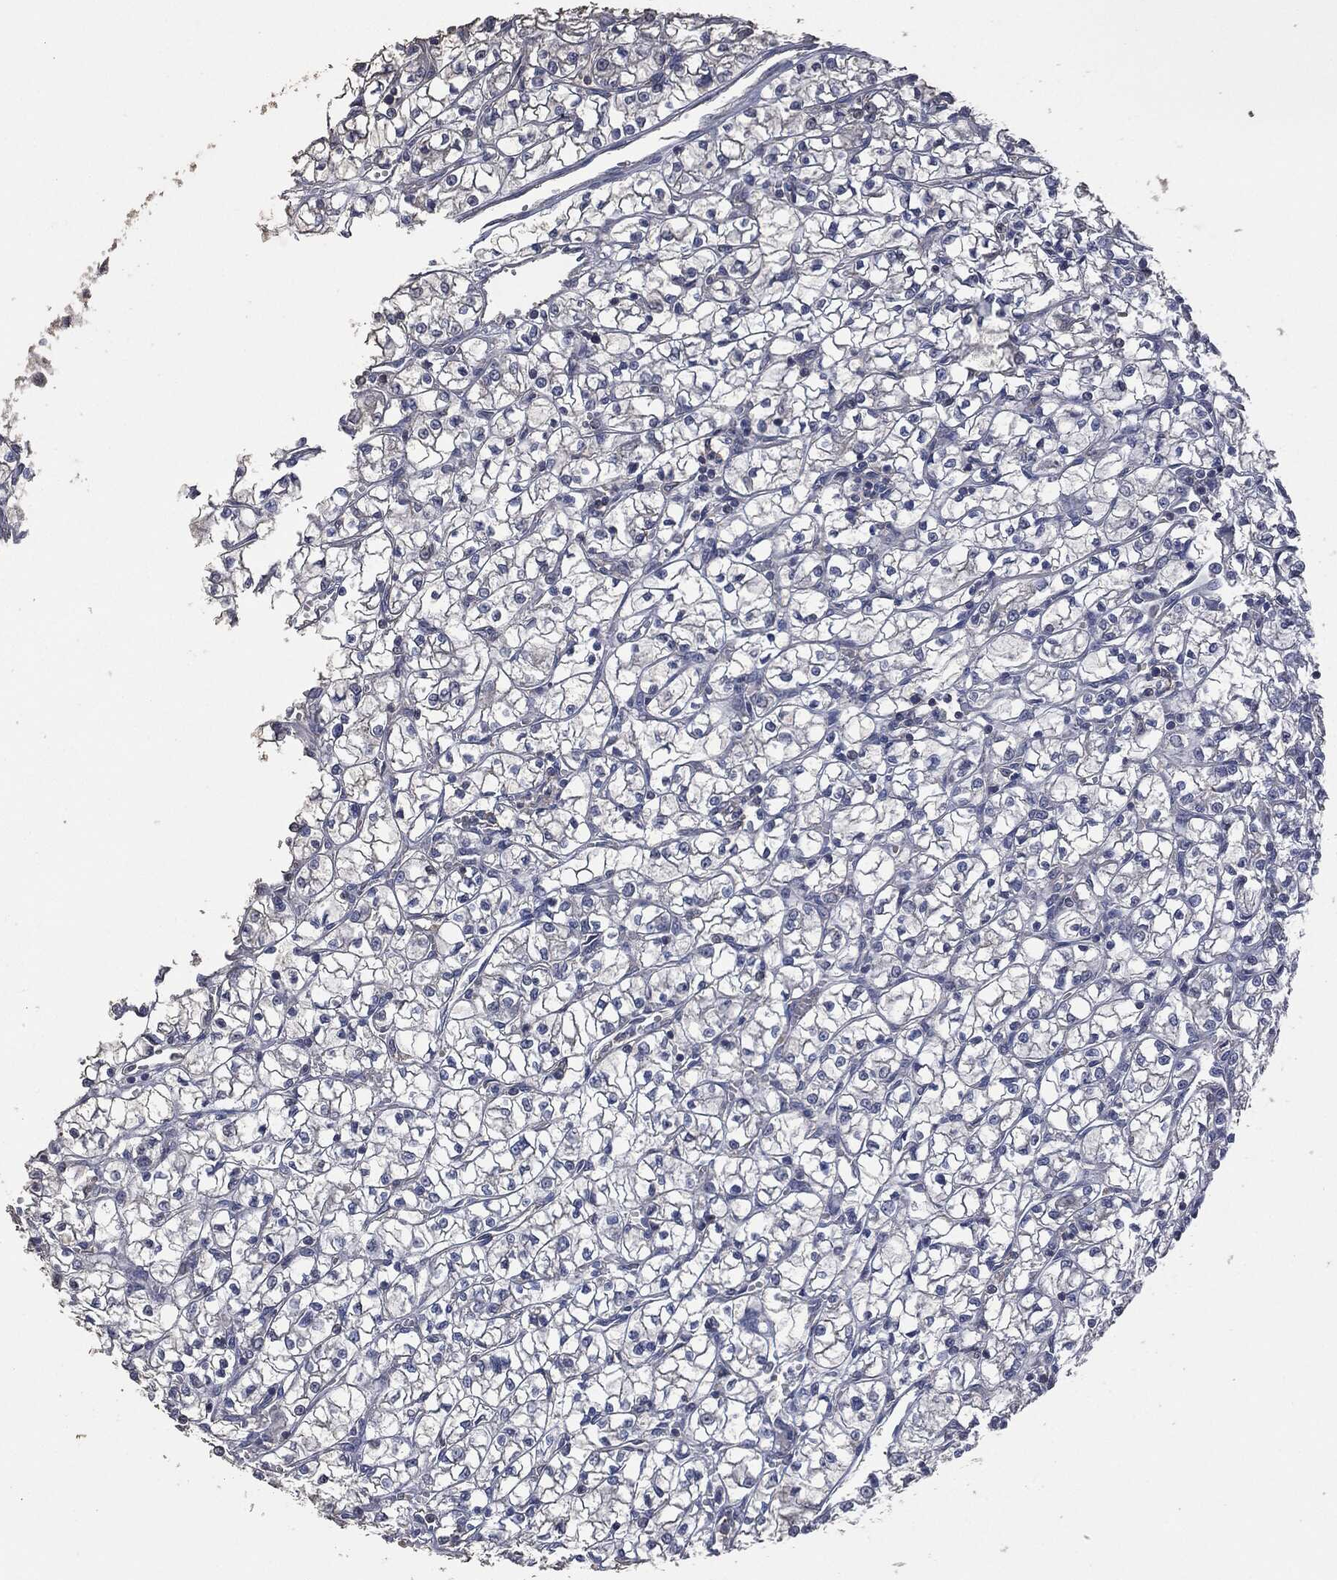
{"staining": {"intensity": "negative", "quantity": "none", "location": "none"}, "tissue": "renal cancer", "cell_type": "Tumor cells", "image_type": "cancer", "snomed": [{"axis": "morphology", "description": "Adenocarcinoma, NOS"}, {"axis": "topography", "description": "Kidney"}], "caption": "Renal adenocarcinoma was stained to show a protein in brown. There is no significant expression in tumor cells.", "gene": "MSLN", "patient": {"sex": "female", "age": 64}}